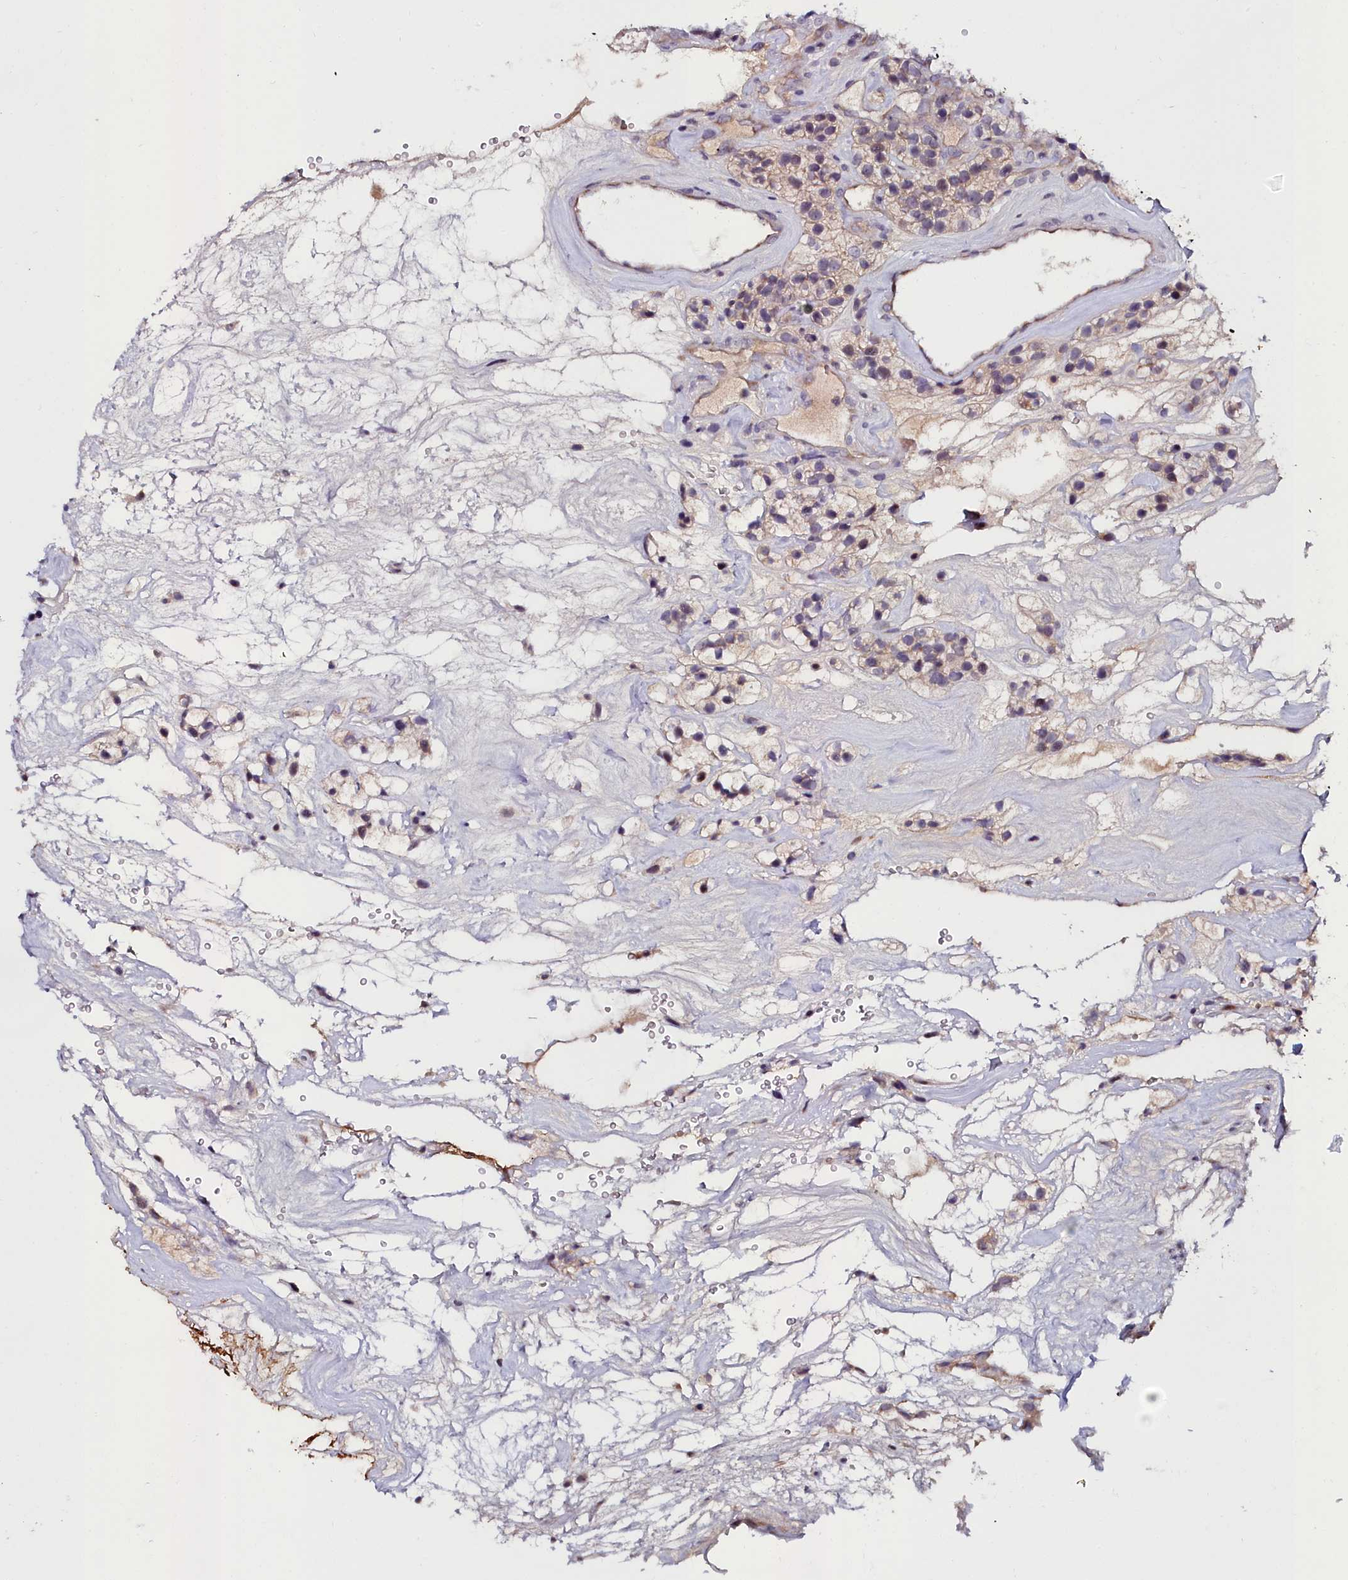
{"staining": {"intensity": "weak", "quantity": "<25%", "location": "nuclear"}, "tissue": "renal cancer", "cell_type": "Tumor cells", "image_type": "cancer", "snomed": [{"axis": "morphology", "description": "Adenocarcinoma, NOS"}, {"axis": "topography", "description": "Kidney"}], "caption": "This image is of adenocarcinoma (renal) stained with immunohistochemistry to label a protein in brown with the nuclei are counter-stained blue. There is no staining in tumor cells. Nuclei are stained in blue.", "gene": "KCTD18", "patient": {"sex": "female", "age": 57}}